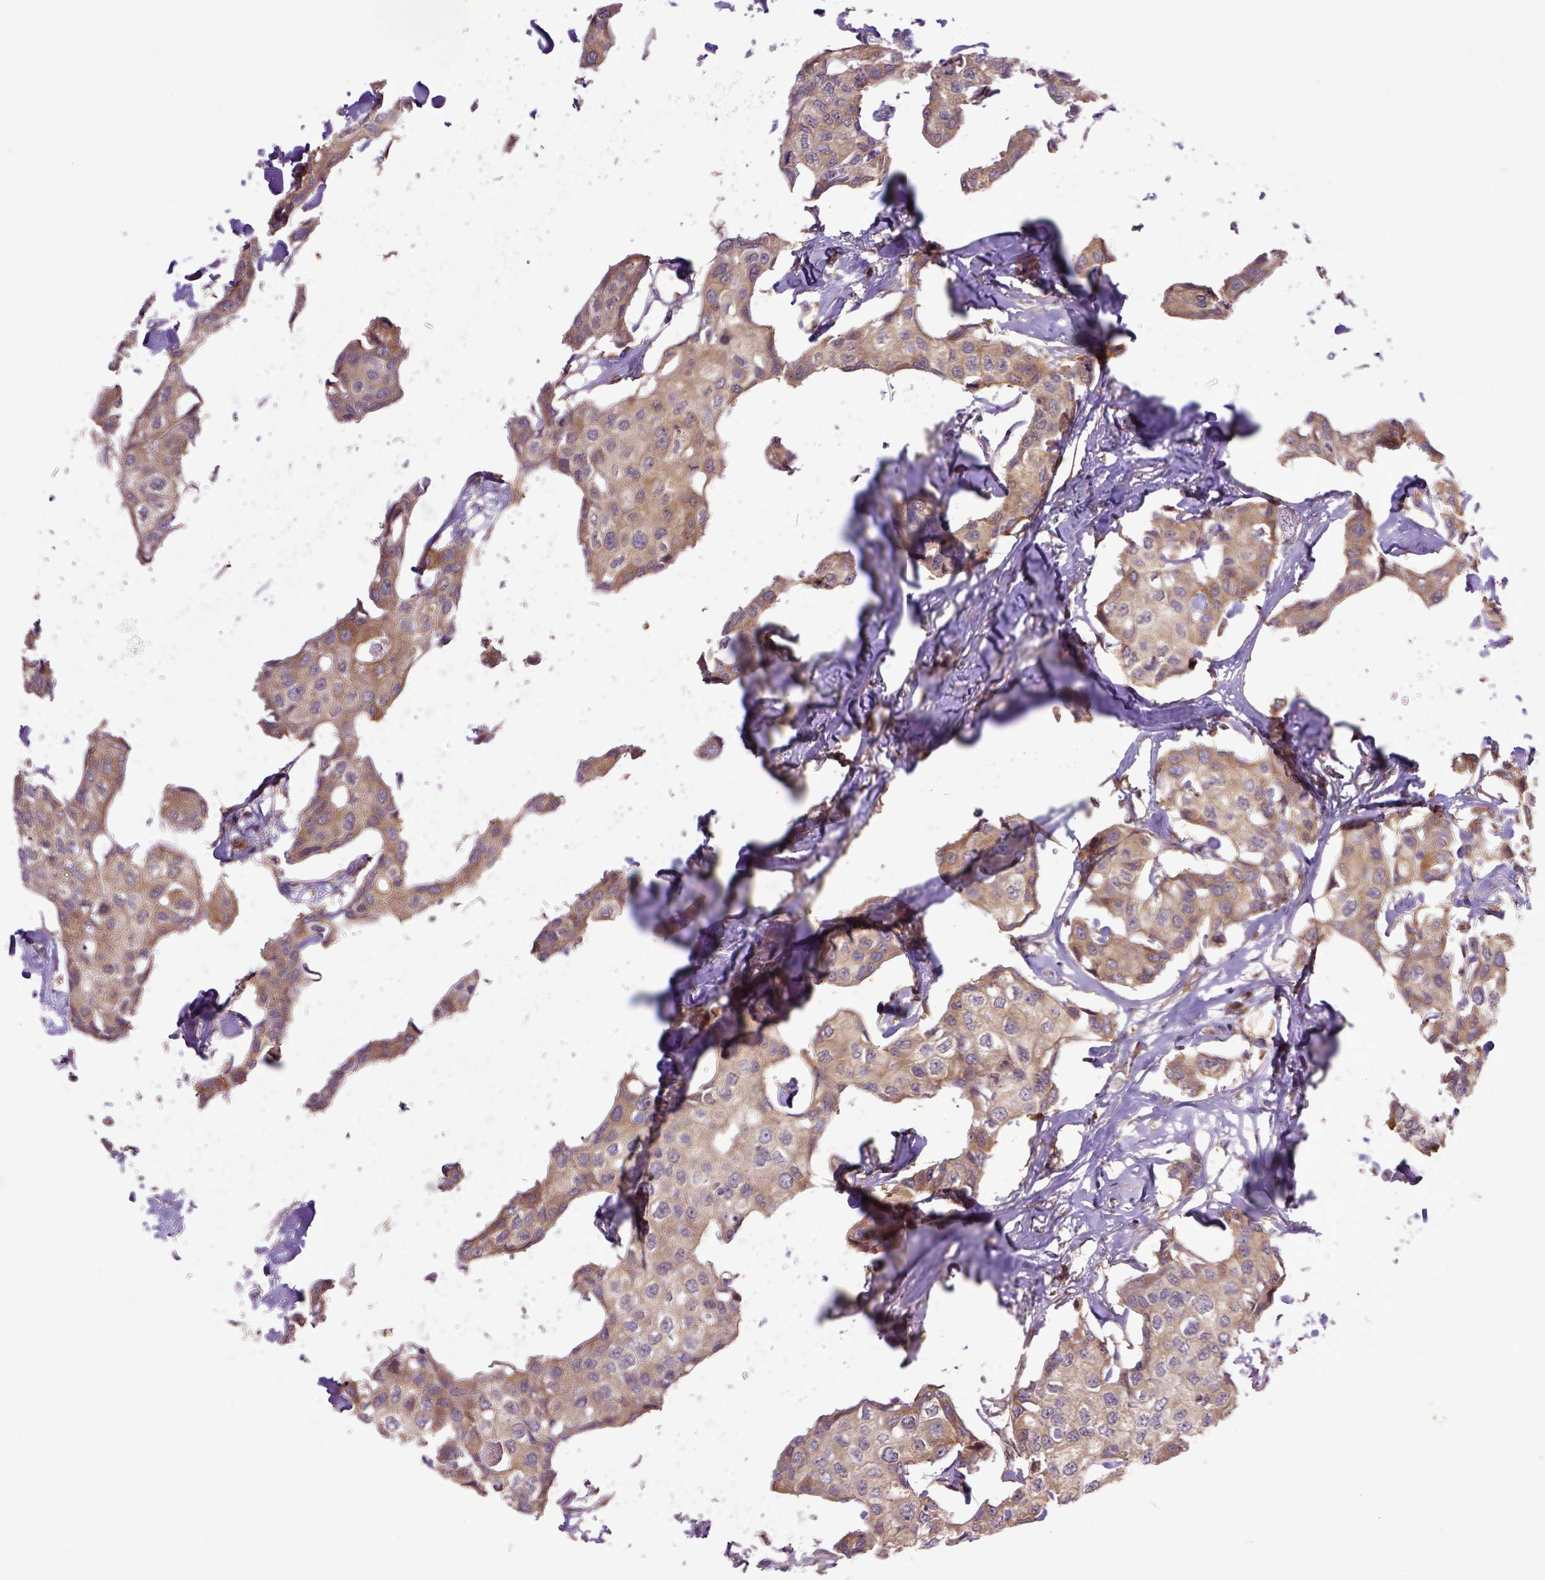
{"staining": {"intensity": "moderate", "quantity": ">75%", "location": "cytoplasmic/membranous"}, "tissue": "breast cancer", "cell_type": "Tumor cells", "image_type": "cancer", "snomed": [{"axis": "morphology", "description": "Duct carcinoma"}, {"axis": "topography", "description": "Breast"}], "caption": "IHC micrograph of neoplastic tissue: breast invasive ductal carcinoma stained using IHC displays medium levels of moderate protein expression localized specifically in the cytoplasmic/membranous of tumor cells, appearing as a cytoplasmic/membranous brown color.", "gene": "ARL1", "patient": {"sex": "female", "age": 80}}